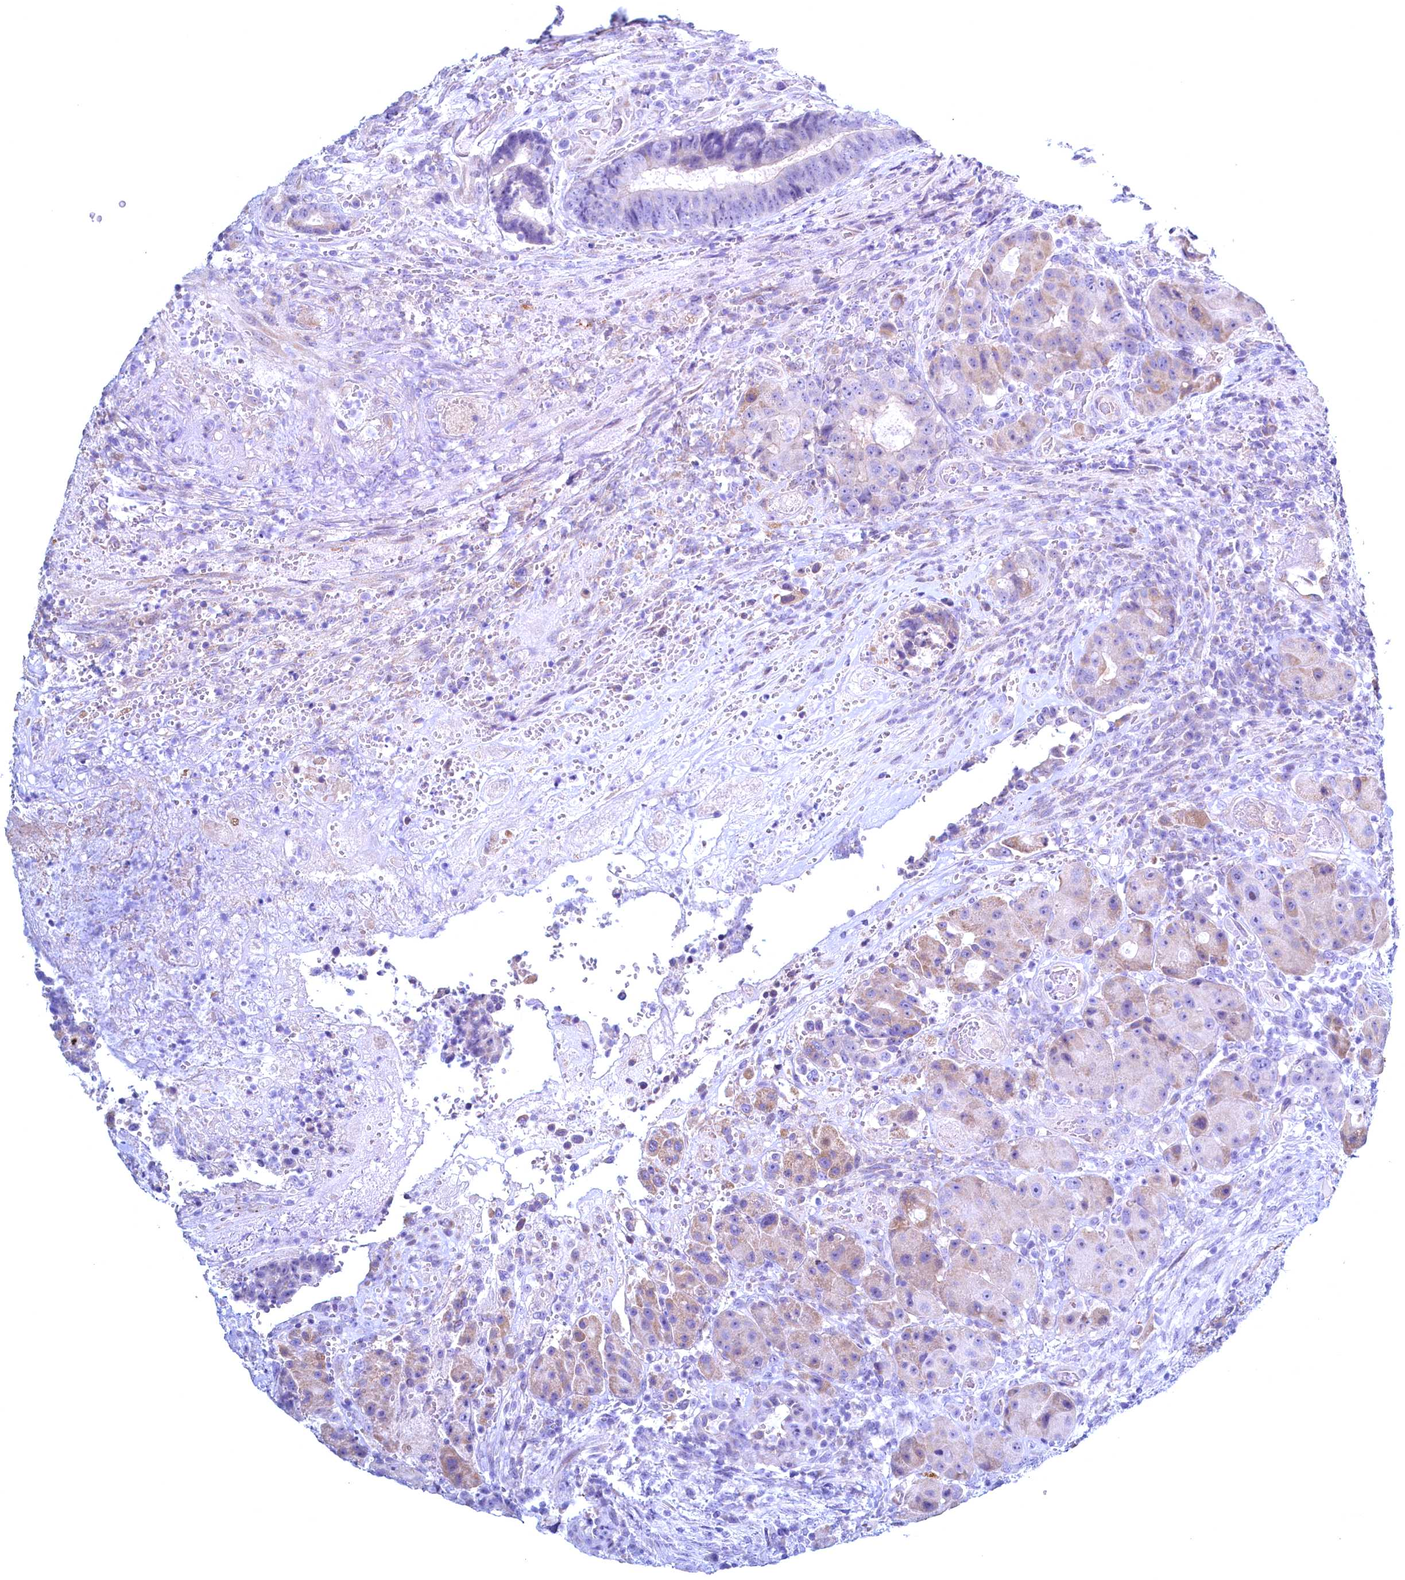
{"staining": {"intensity": "weak", "quantity": "<25%", "location": "cytoplasmic/membranous"}, "tissue": "colorectal cancer", "cell_type": "Tumor cells", "image_type": "cancer", "snomed": [{"axis": "morphology", "description": "Adenocarcinoma, NOS"}, {"axis": "topography", "description": "Rectum"}], "caption": "This is an immunohistochemistry (IHC) micrograph of colorectal cancer (adenocarcinoma). There is no staining in tumor cells.", "gene": "MAP1LC3A", "patient": {"sex": "male", "age": 69}}